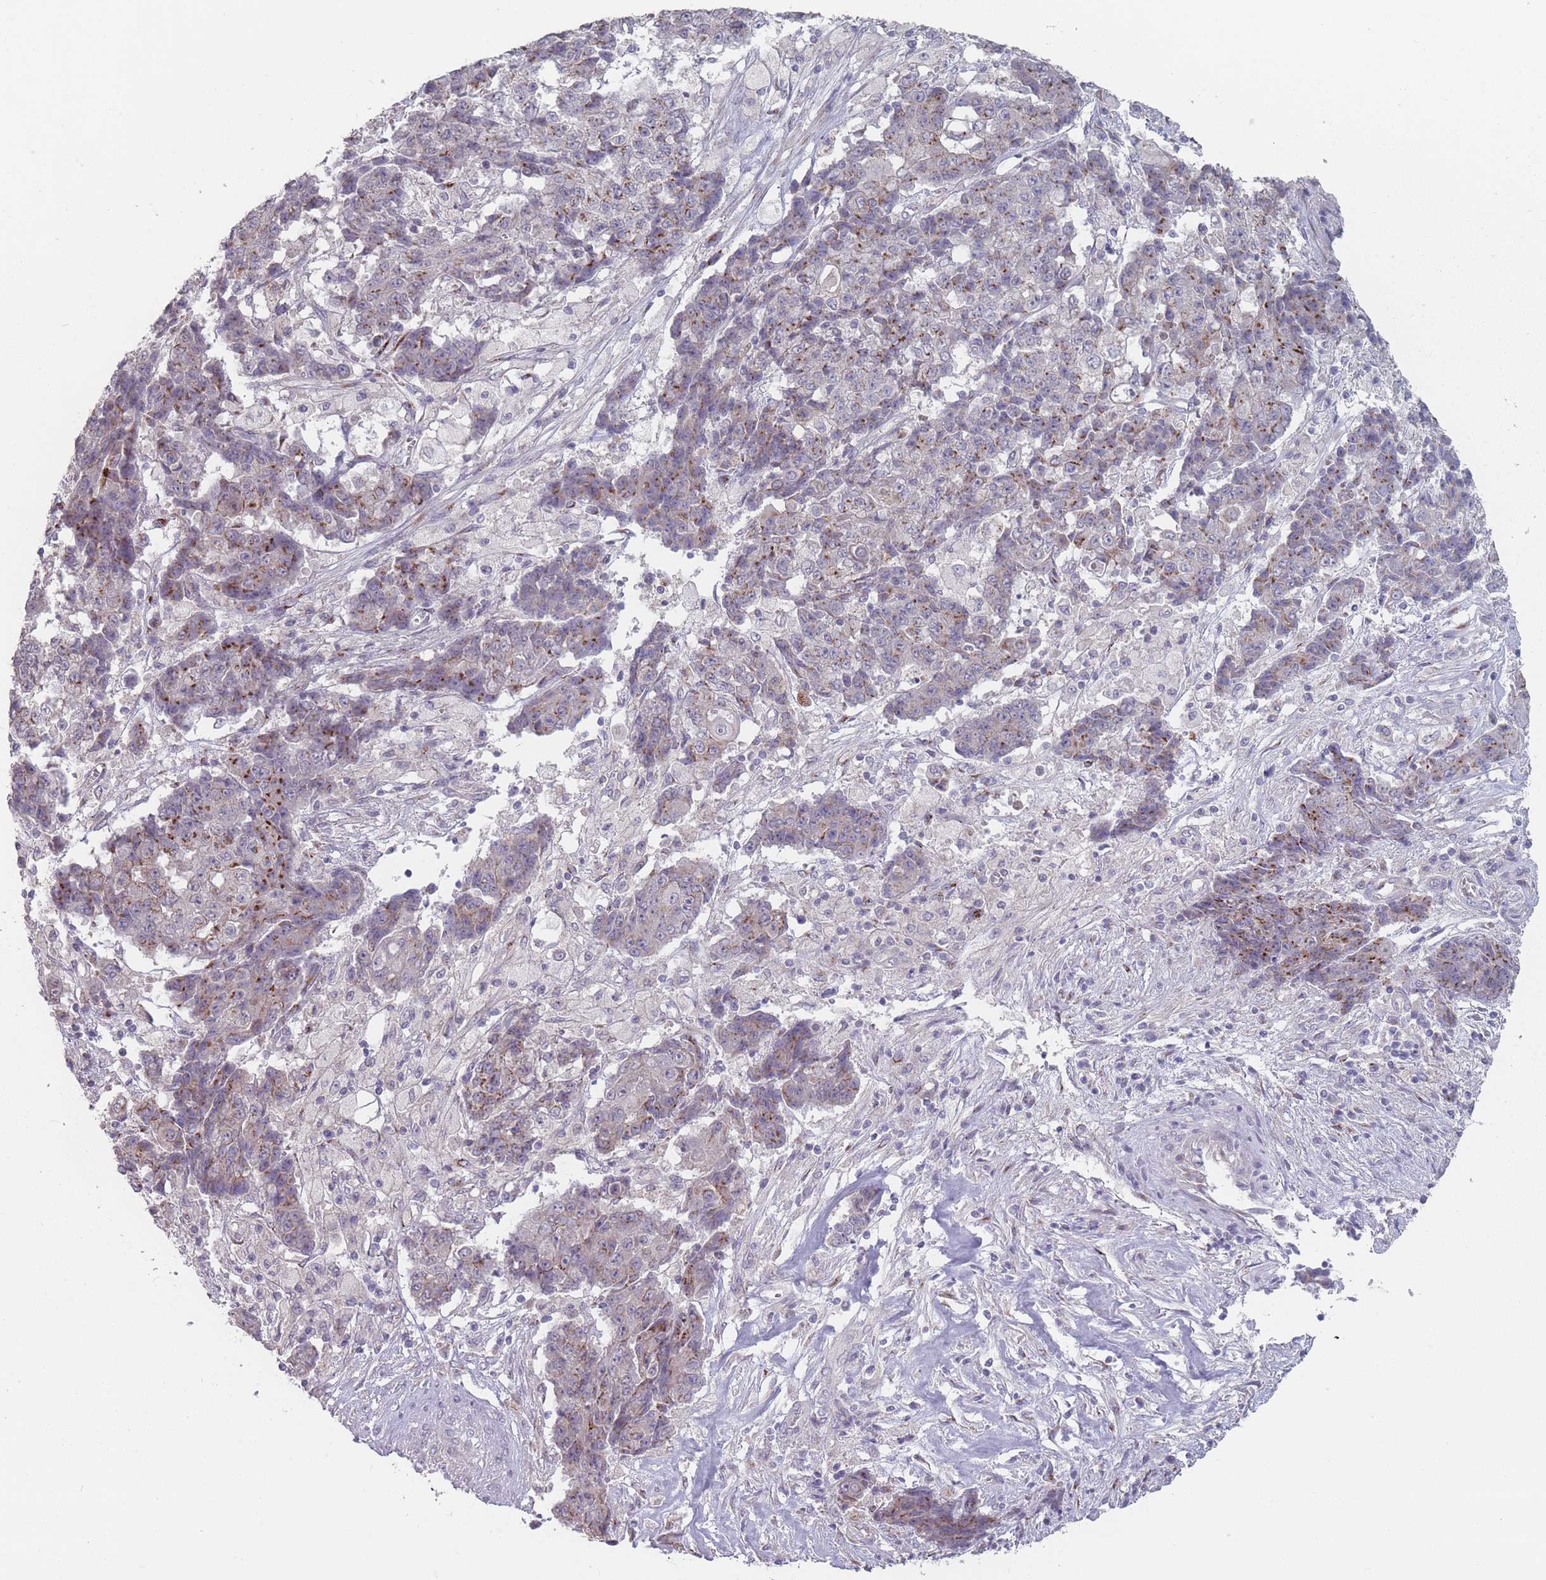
{"staining": {"intensity": "moderate", "quantity": "25%-75%", "location": "cytoplasmic/membranous"}, "tissue": "ovarian cancer", "cell_type": "Tumor cells", "image_type": "cancer", "snomed": [{"axis": "morphology", "description": "Carcinoma, endometroid"}, {"axis": "topography", "description": "Ovary"}], "caption": "Ovarian cancer tissue displays moderate cytoplasmic/membranous positivity in about 25%-75% of tumor cells, visualized by immunohistochemistry.", "gene": "AKAIN1", "patient": {"sex": "female", "age": 42}}